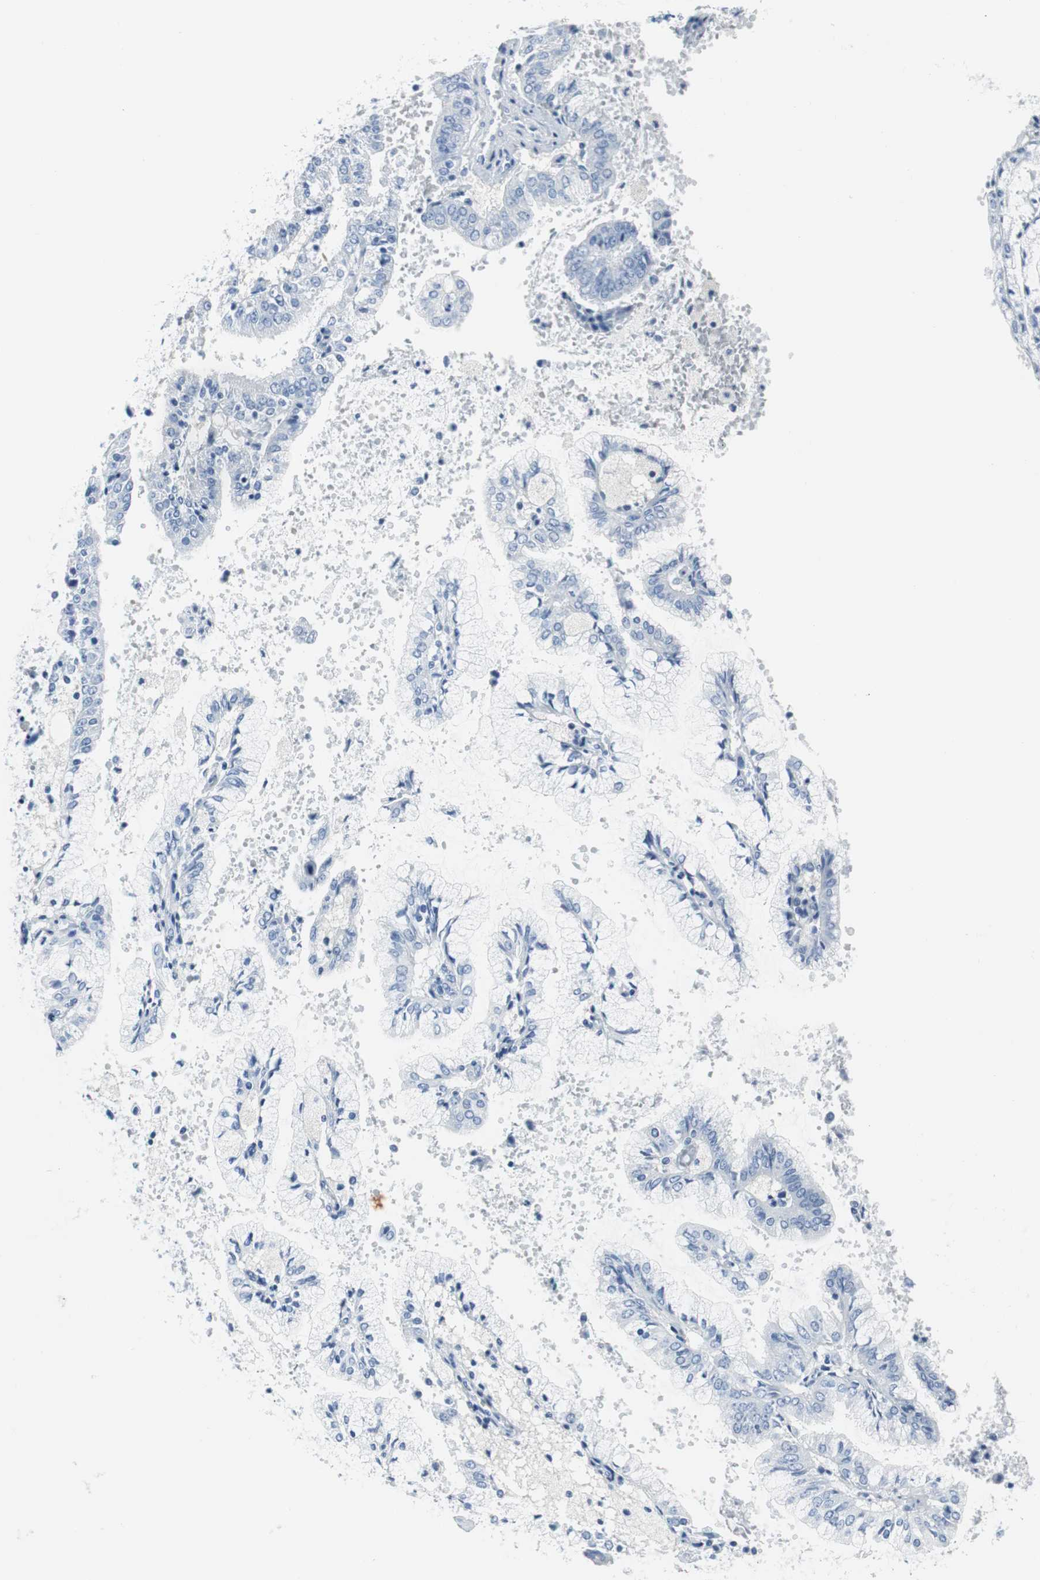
{"staining": {"intensity": "negative", "quantity": "none", "location": "none"}, "tissue": "endometrial cancer", "cell_type": "Tumor cells", "image_type": "cancer", "snomed": [{"axis": "morphology", "description": "Adenocarcinoma, NOS"}, {"axis": "topography", "description": "Endometrium"}], "caption": "Immunohistochemistry (IHC) photomicrograph of neoplastic tissue: human endometrial cancer stained with DAB (3,3'-diaminobenzidine) demonstrates no significant protein expression in tumor cells.", "gene": "GAP43", "patient": {"sex": "female", "age": 63}}